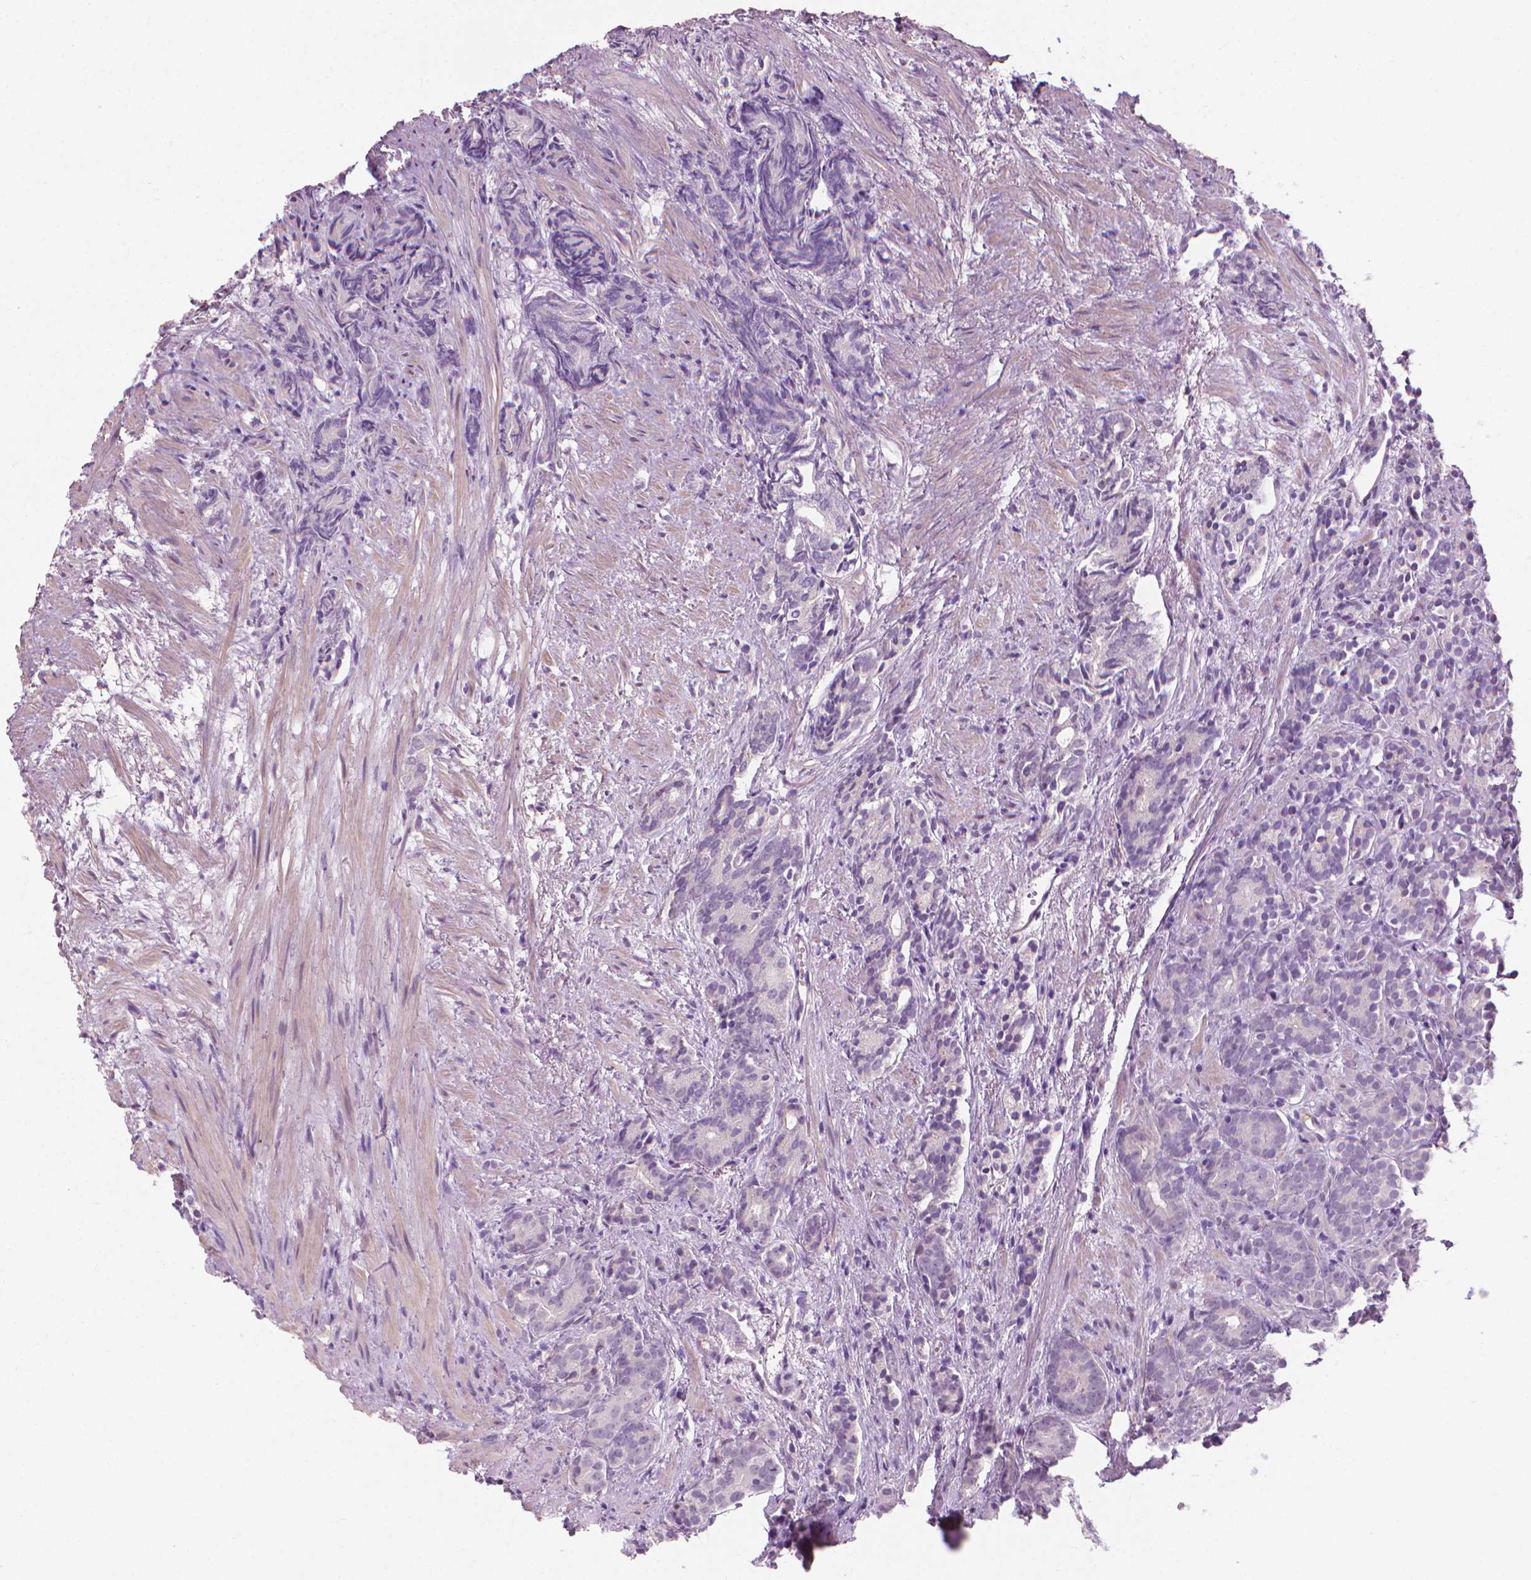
{"staining": {"intensity": "negative", "quantity": "none", "location": "none"}, "tissue": "prostate cancer", "cell_type": "Tumor cells", "image_type": "cancer", "snomed": [{"axis": "morphology", "description": "Adenocarcinoma, High grade"}, {"axis": "topography", "description": "Prostate"}], "caption": "Immunohistochemistry of human adenocarcinoma (high-grade) (prostate) demonstrates no staining in tumor cells.", "gene": "SAXO2", "patient": {"sex": "male", "age": 84}}